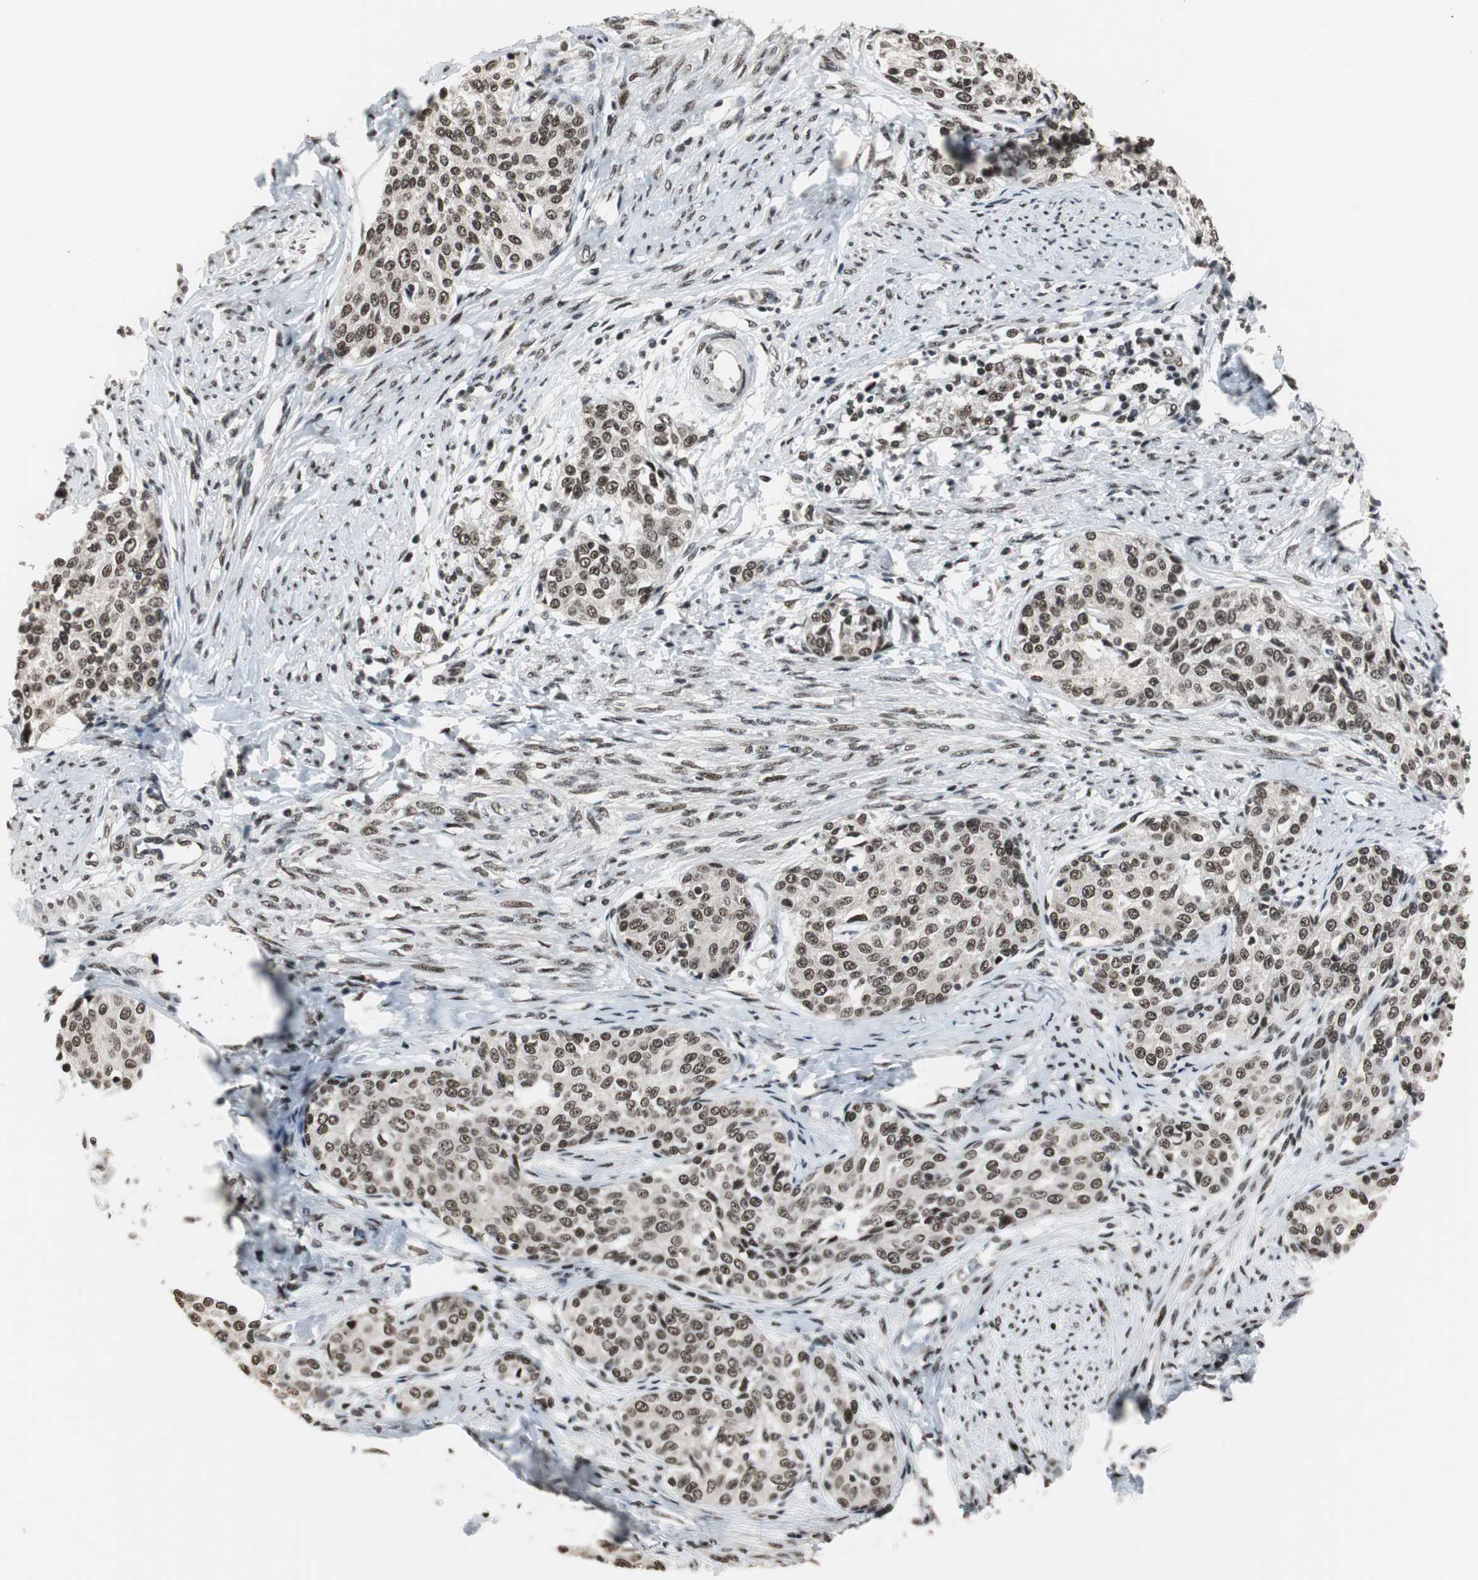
{"staining": {"intensity": "strong", "quantity": ">75%", "location": "nuclear"}, "tissue": "cervical cancer", "cell_type": "Tumor cells", "image_type": "cancer", "snomed": [{"axis": "morphology", "description": "Squamous cell carcinoma, NOS"}, {"axis": "morphology", "description": "Adenocarcinoma, NOS"}, {"axis": "topography", "description": "Cervix"}], "caption": "Immunohistochemistry (IHC) image of neoplastic tissue: squamous cell carcinoma (cervical) stained using IHC shows high levels of strong protein expression localized specifically in the nuclear of tumor cells, appearing as a nuclear brown color.", "gene": "CDK9", "patient": {"sex": "female", "age": 52}}